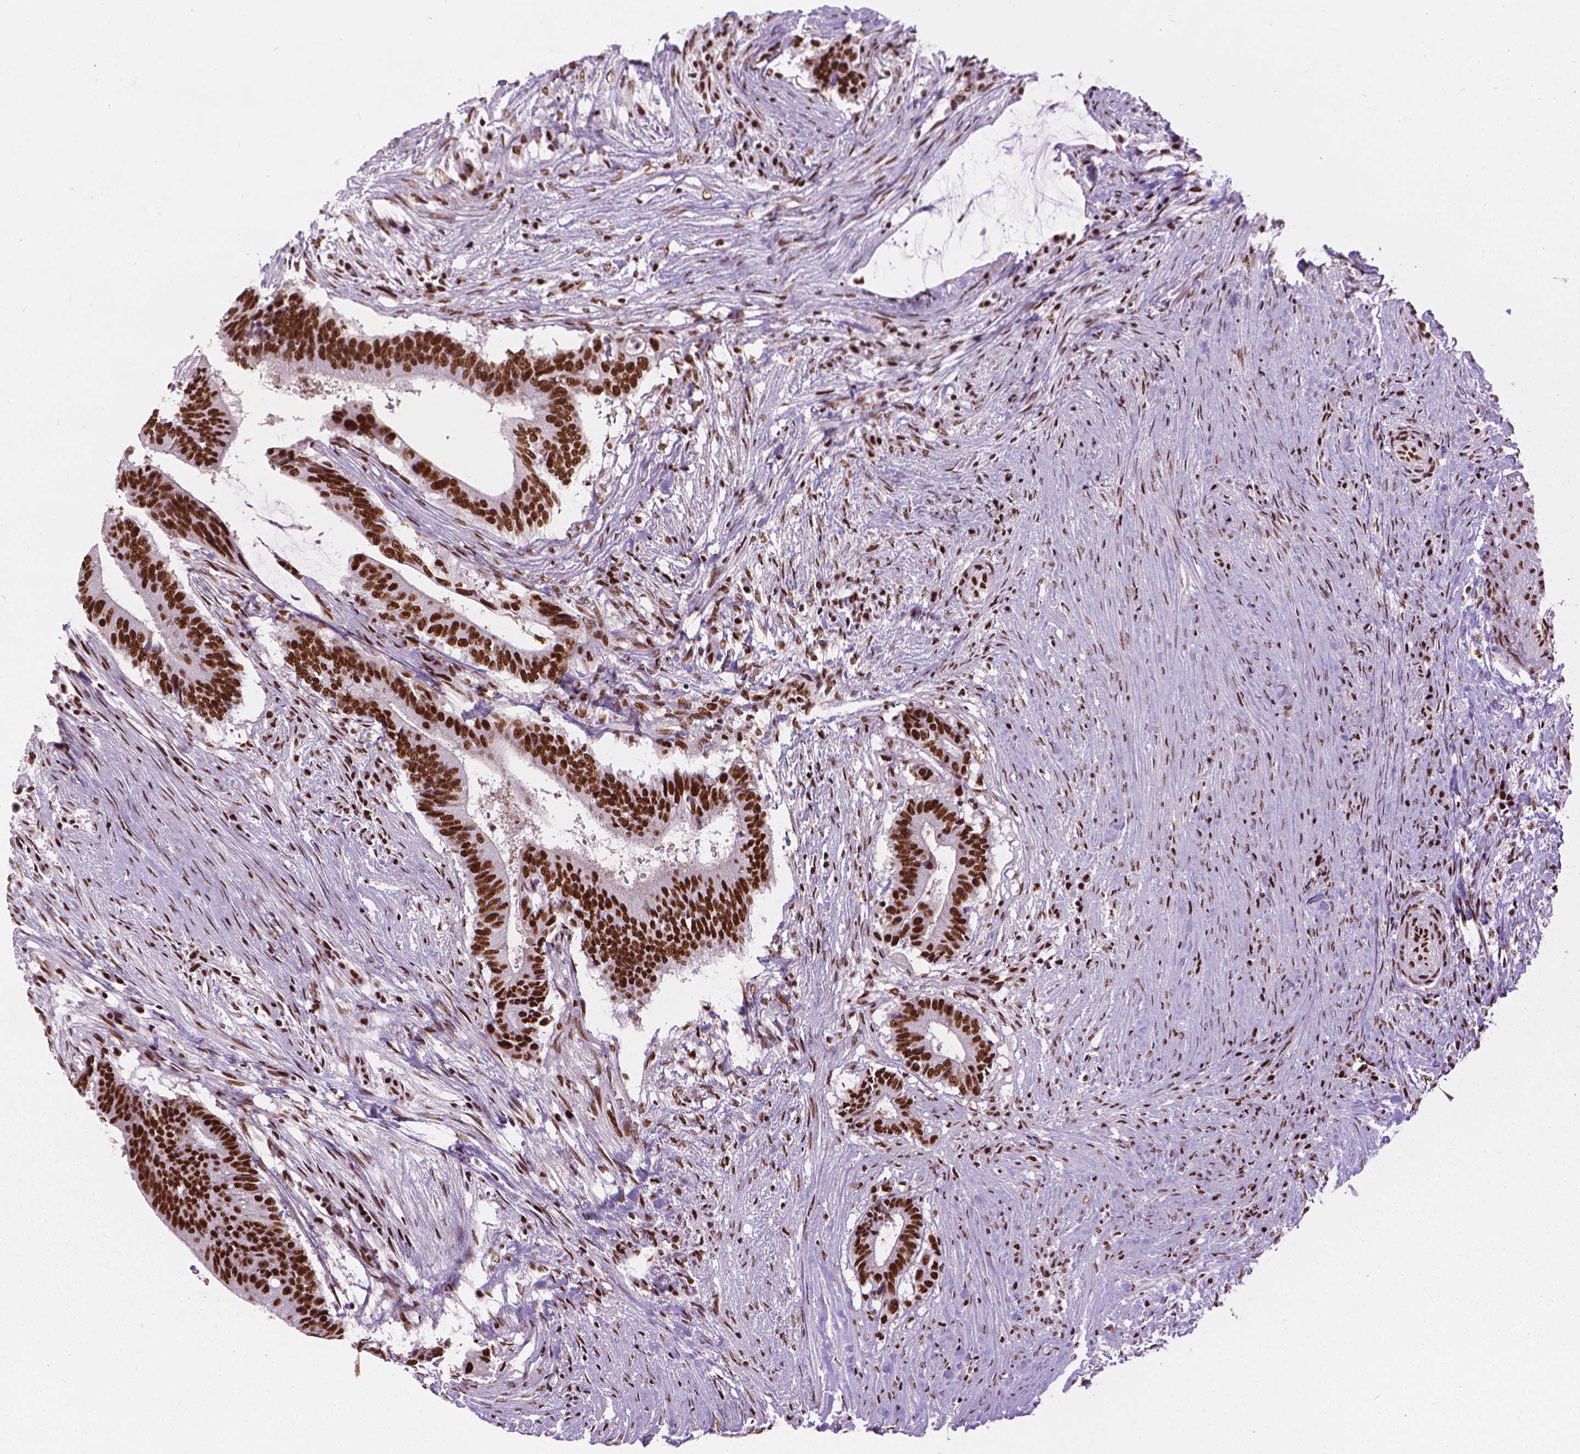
{"staining": {"intensity": "strong", "quantity": ">75%", "location": "nuclear"}, "tissue": "colorectal cancer", "cell_type": "Tumor cells", "image_type": "cancer", "snomed": [{"axis": "morphology", "description": "Adenocarcinoma, NOS"}, {"axis": "topography", "description": "Colon"}], "caption": "Protein analysis of colorectal cancer tissue reveals strong nuclear staining in approximately >75% of tumor cells.", "gene": "AKAP8", "patient": {"sex": "female", "age": 43}}